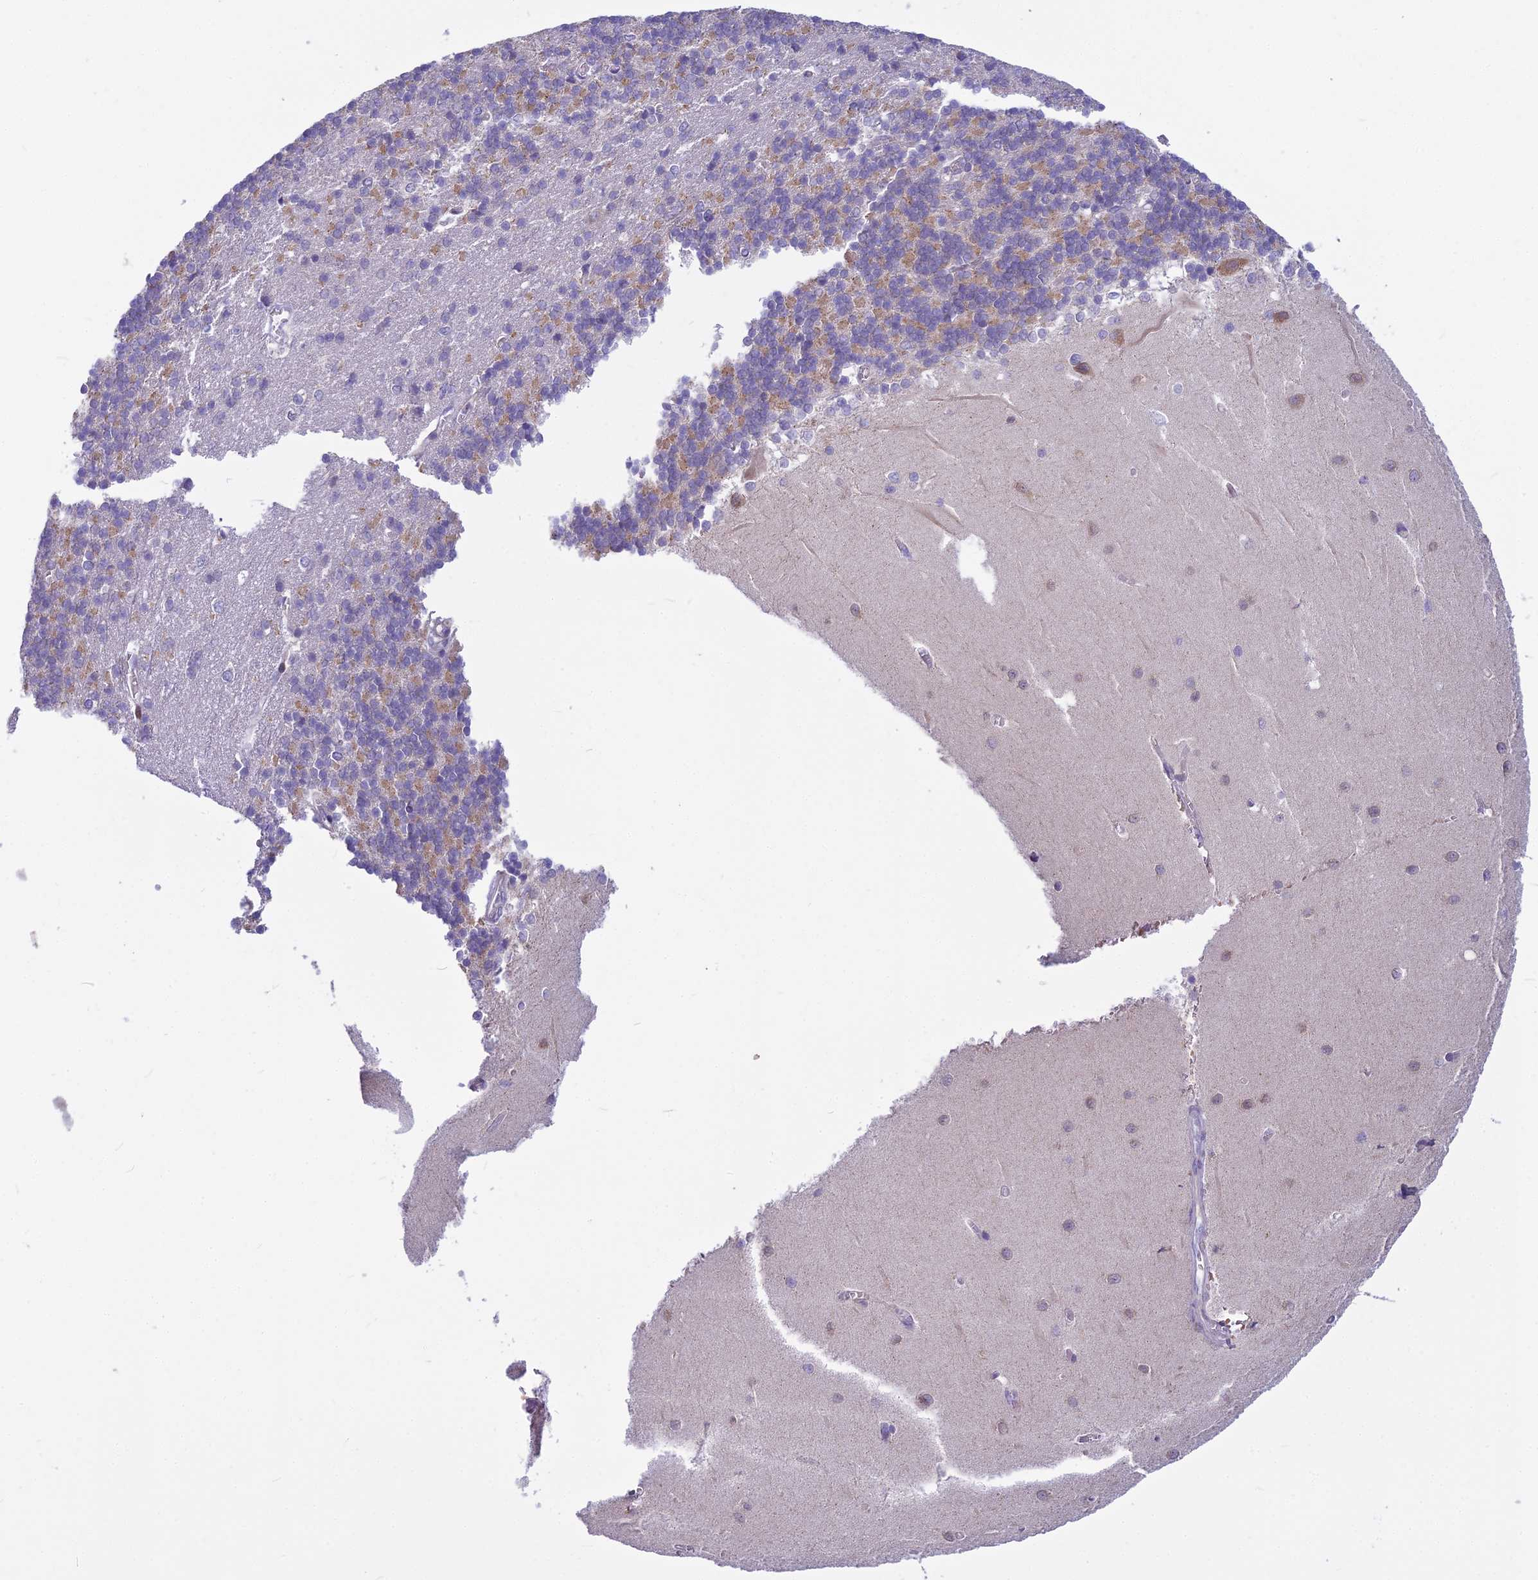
{"staining": {"intensity": "weak", "quantity": "25%-75%", "location": "cytoplasmic/membranous"}, "tissue": "cerebellum", "cell_type": "Cells in granular layer", "image_type": "normal", "snomed": [{"axis": "morphology", "description": "Normal tissue, NOS"}, {"axis": "topography", "description": "Cerebellum"}], "caption": "Unremarkable cerebellum displays weak cytoplasmic/membranous expression in approximately 25%-75% of cells in granular layer, visualized by immunohistochemistry.", "gene": "PCDHB14", "patient": {"sex": "male", "age": 37}}